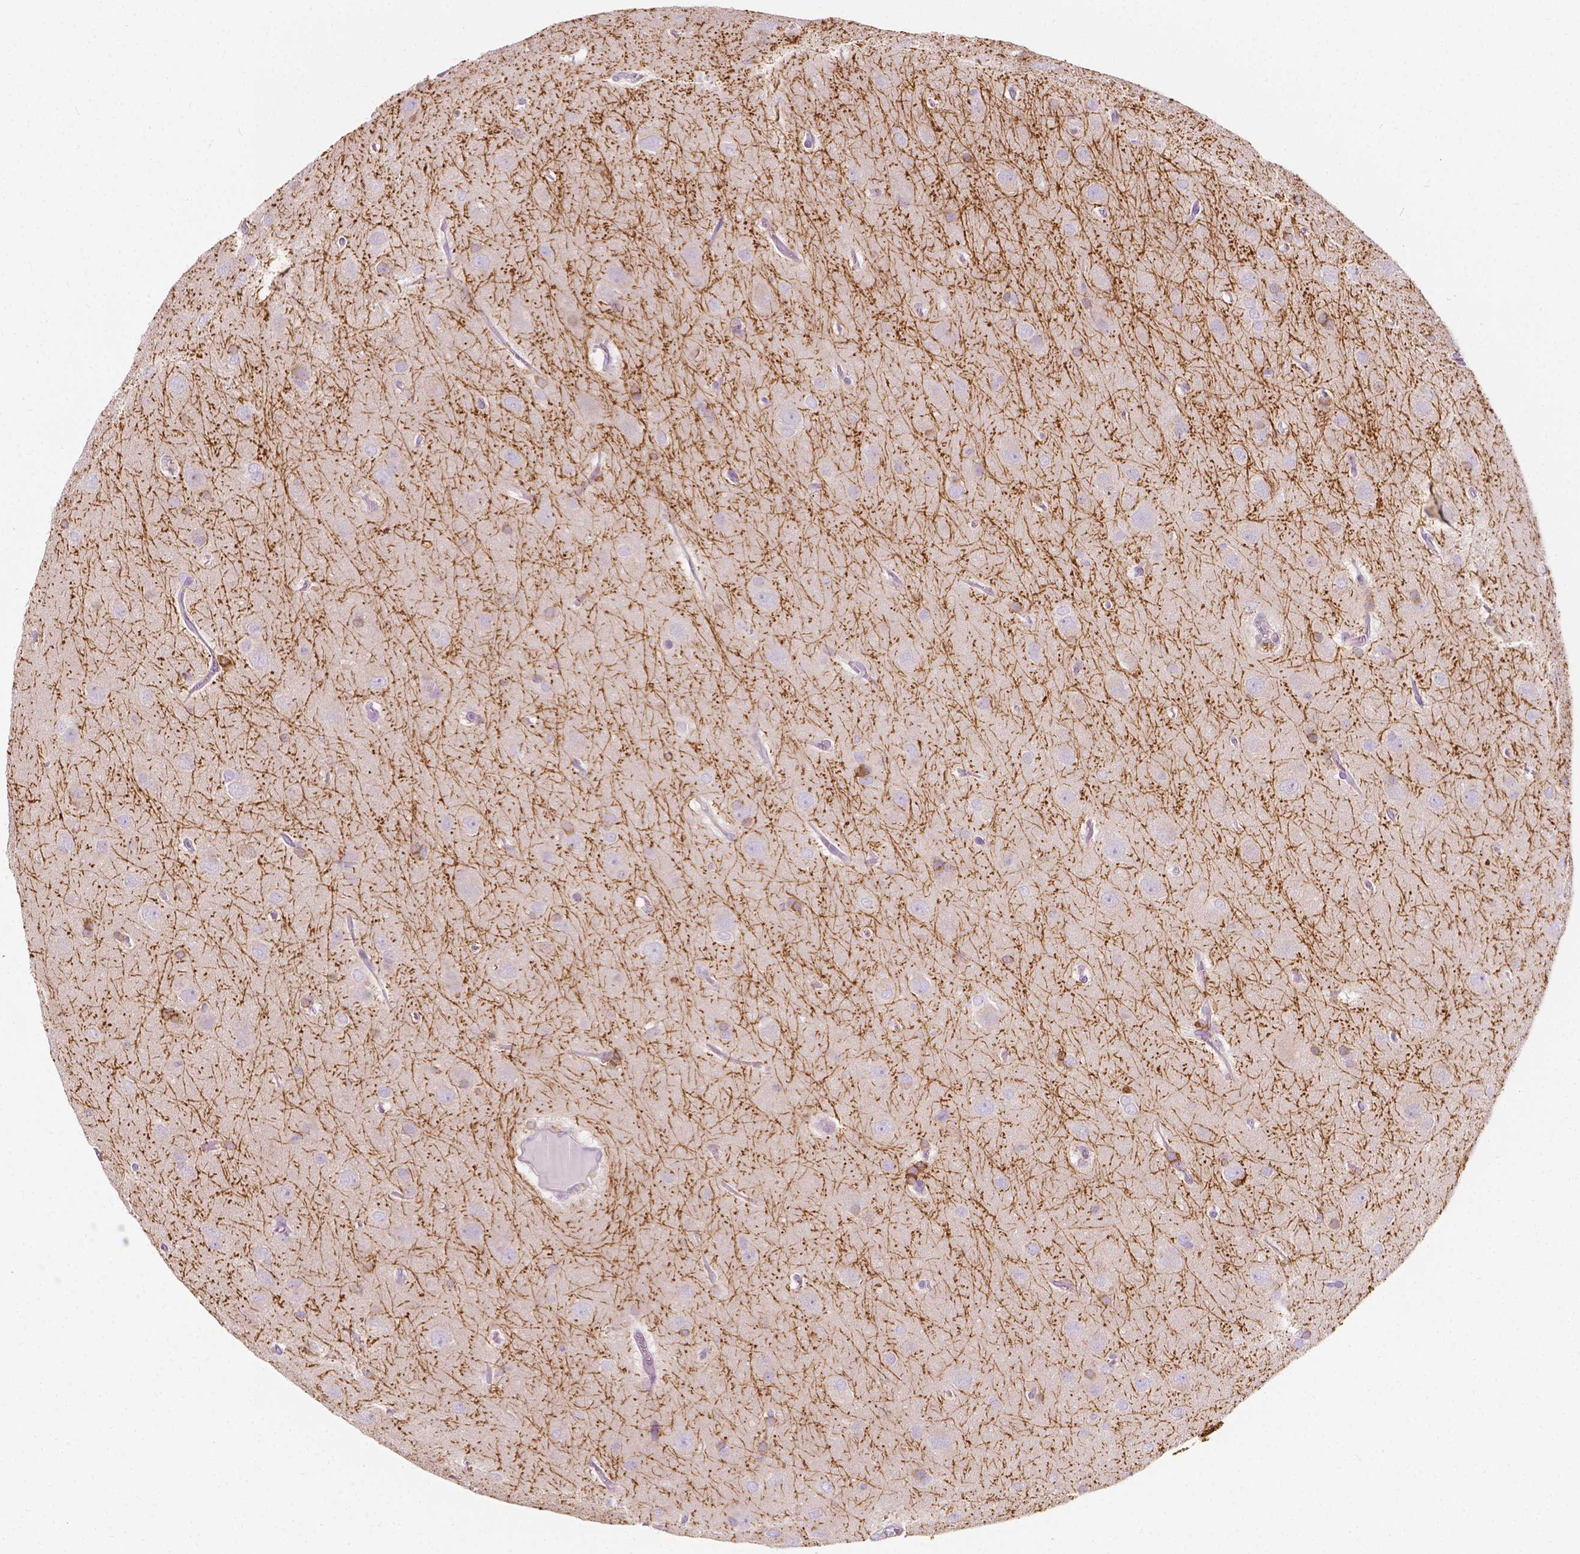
{"staining": {"intensity": "strong", "quantity": ">75%", "location": "cytoplasmic/membranous"}, "tissue": "glioma", "cell_type": "Tumor cells", "image_type": "cancer", "snomed": [{"axis": "morphology", "description": "Glioma, malignant, Low grade"}, {"axis": "topography", "description": "Brain"}], "caption": "Immunohistochemistry of human glioma shows high levels of strong cytoplasmic/membranous expression in approximately >75% of tumor cells. (DAB (3,3'-diaminobenzidine) IHC with brightfield microscopy, high magnification).", "gene": "SIRT2", "patient": {"sex": "male", "age": 58}}